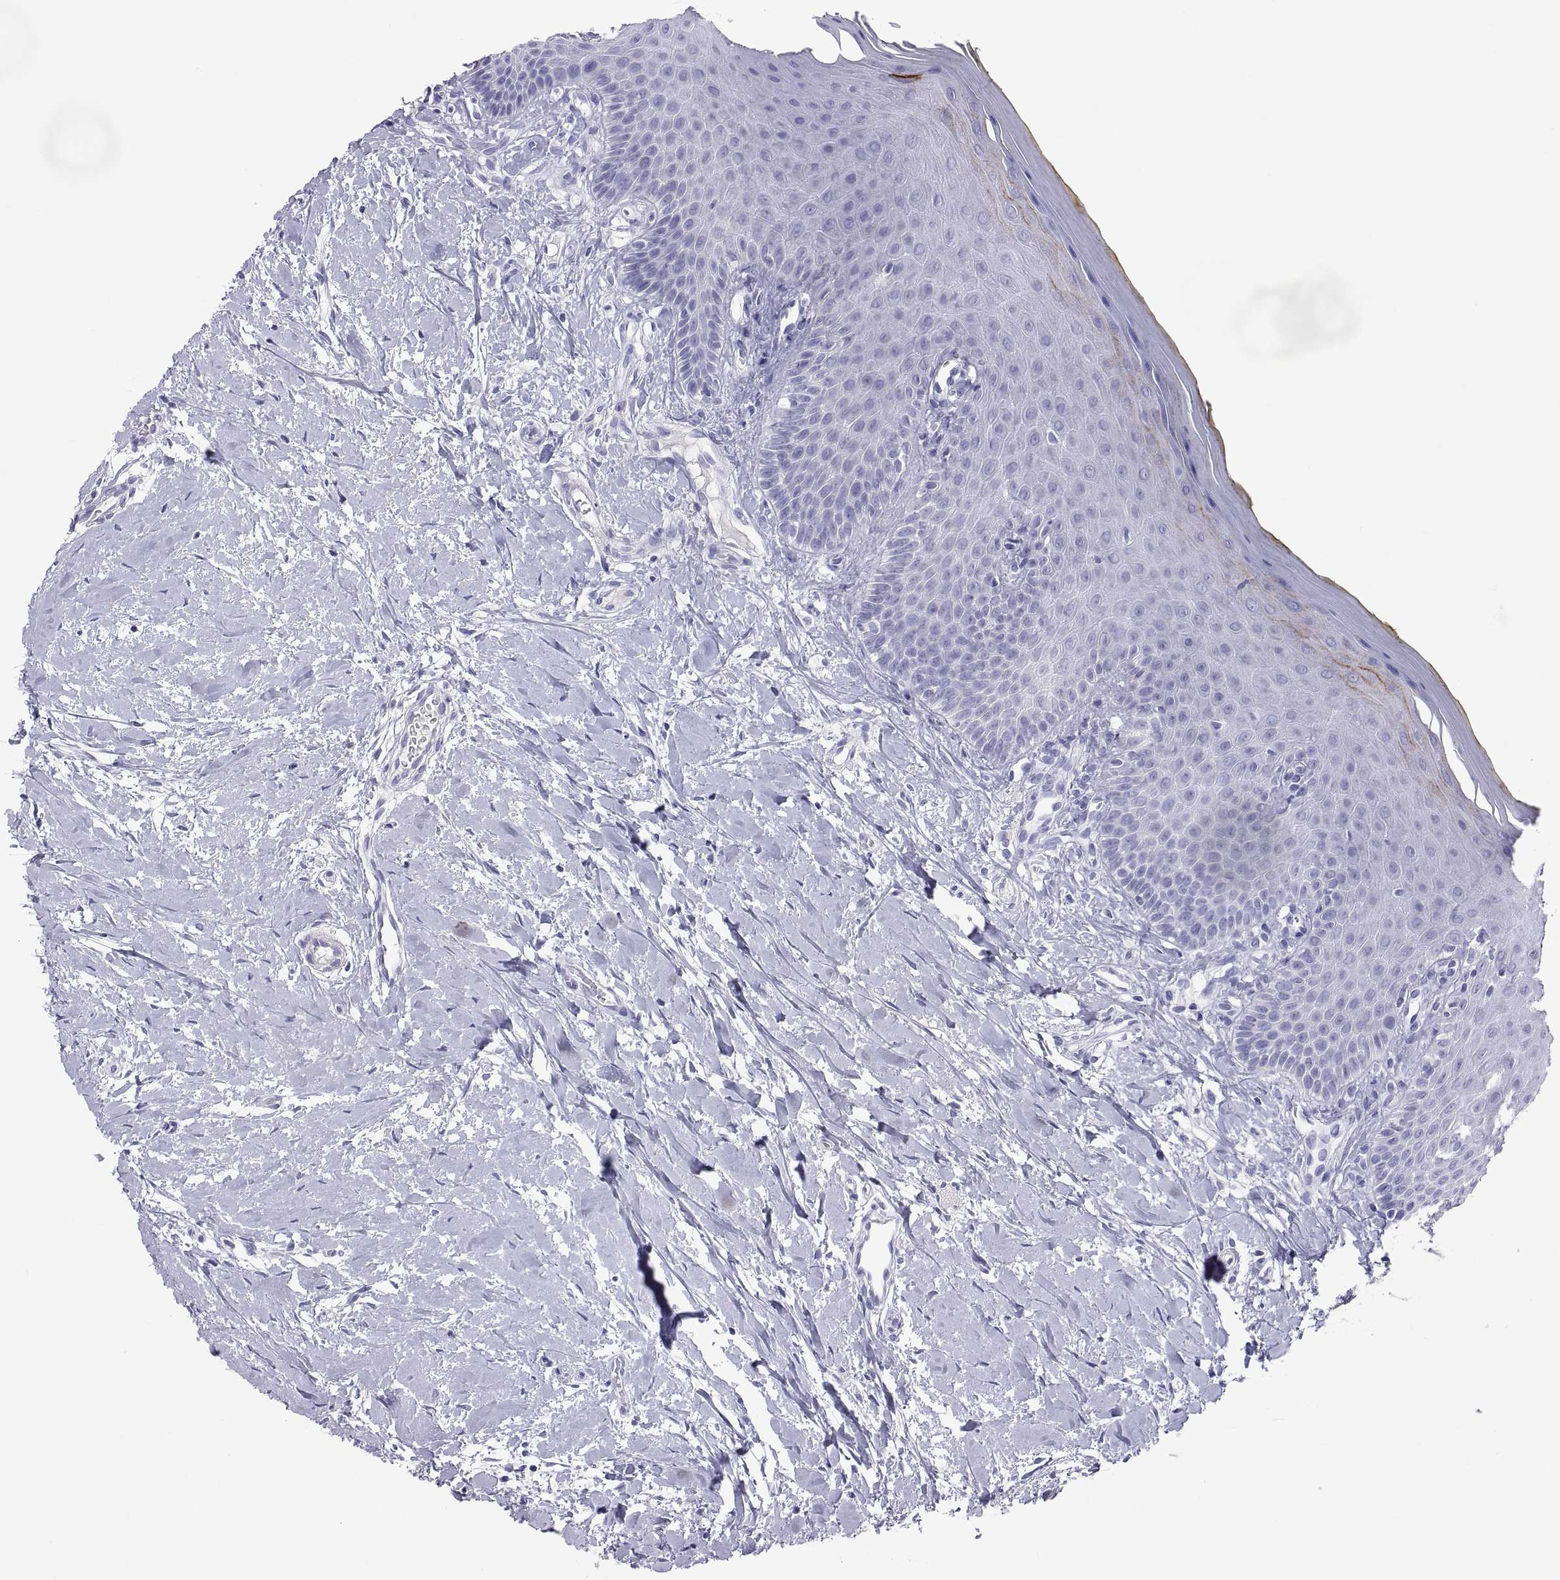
{"staining": {"intensity": "negative", "quantity": "none", "location": "none"}, "tissue": "oral mucosa", "cell_type": "Squamous epithelial cells", "image_type": "normal", "snomed": [{"axis": "morphology", "description": "Normal tissue, NOS"}, {"axis": "topography", "description": "Oral tissue"}], "caption": "Immunohistochemistry micrograph of unremarkable human oral mucosa stained for a protein (brown), which exhibits no staining in squamous epithelial cells.", "gene": "BSPH1", "patient": {"sex": "female", "age": 43}}